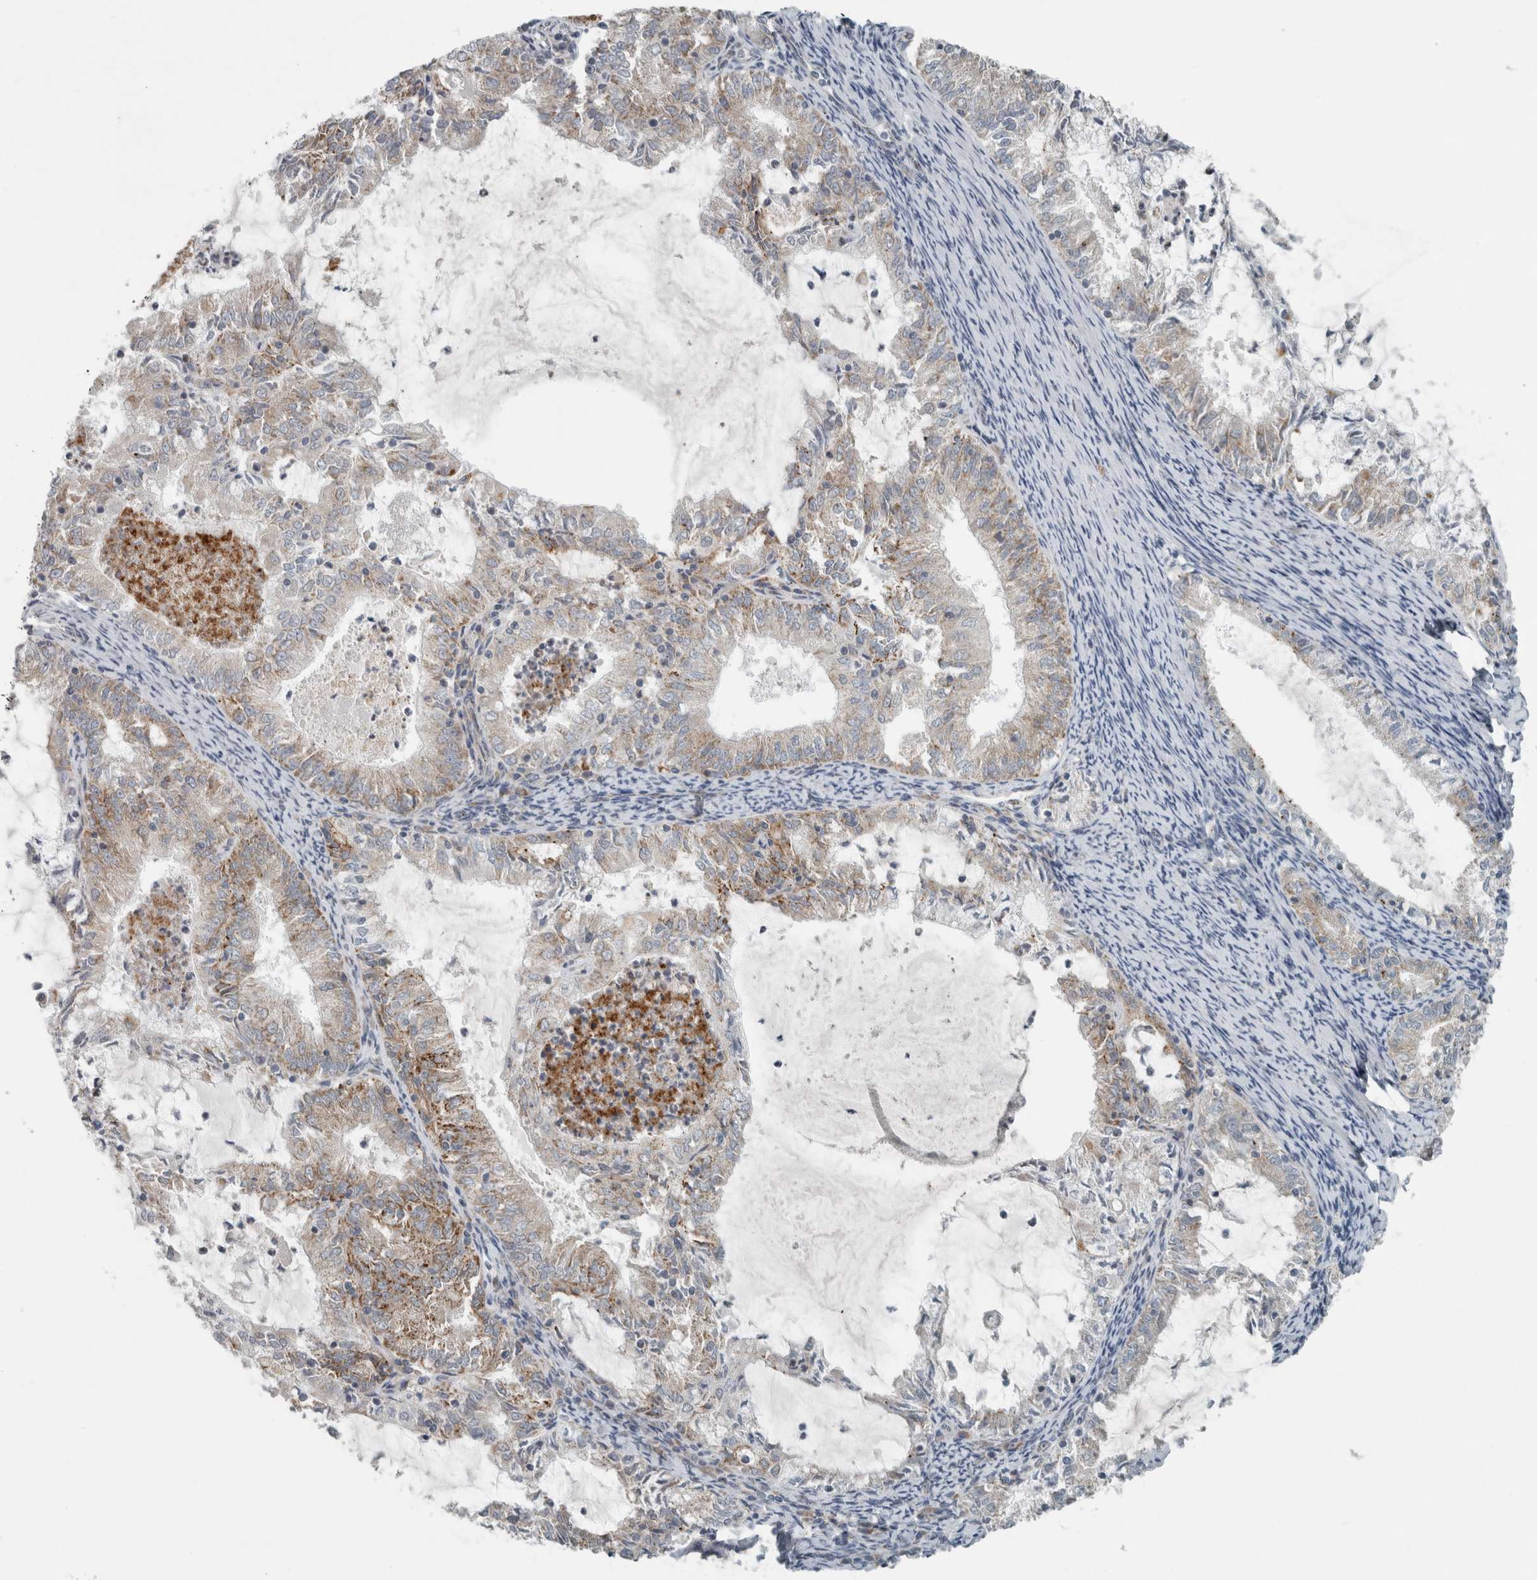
{"staining": {"intensity": "weak", "quantity": "<25%", "location": "cytoplasmic/membranous"}, "tissue": "endometrial cancer", "cell_type": "Tumor cells", "image_type": "cancer", "snomed": [{"axis": "morphology", "description": "Adenocarcinoma, NOS"}, {"axis": "topography", "description": "Endometrium"}], "caption": "Tumor cells show no significant expression in endometrial adenocarcinoma.", "gene": "KIF1C", "patient": {"sex": "female", "age": 57}}